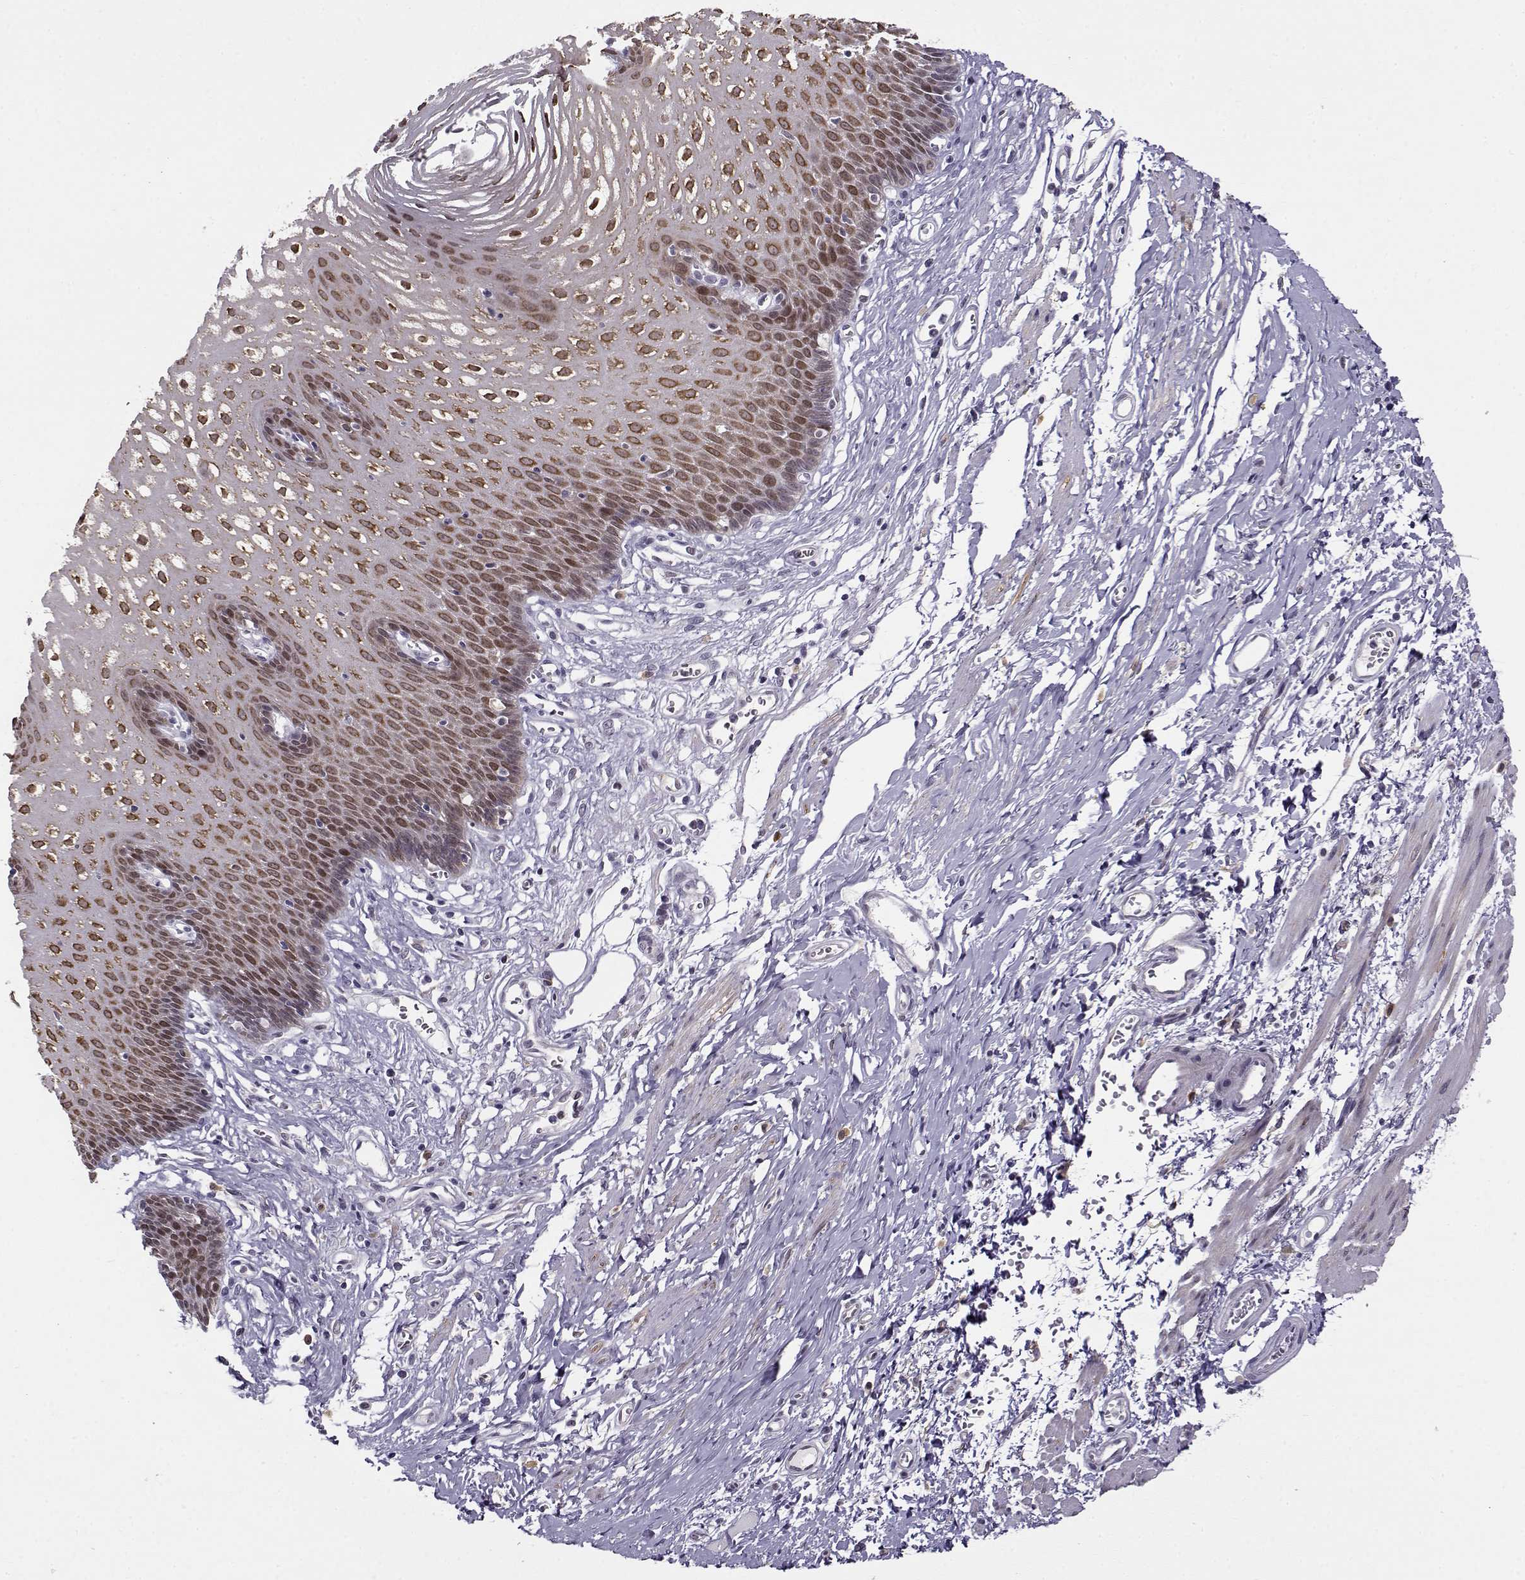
{"staining": {"intensity": "strong", "quantity": ">75%", "location": "cytoplasmic/membranous"}, "tissue": "esophagus", "cell_type": "Squamous epithelial cells", "image_type": "normal", "snomed": [{"axis": "morphology", "description": "Normal tissue, NOS"}, {"axis": "topography", "description": "Esophagus"}], "caption": "IHC (DAB) staining of unremarkable human esophagus displays strong cytoplasmic/membranous protein positivity in about >75% of squamous epithelial cells. (IHC, brightfield microscopy, high magnification).", "gene": "BACH1", "patient": {"sex": "male", "age": 72}}